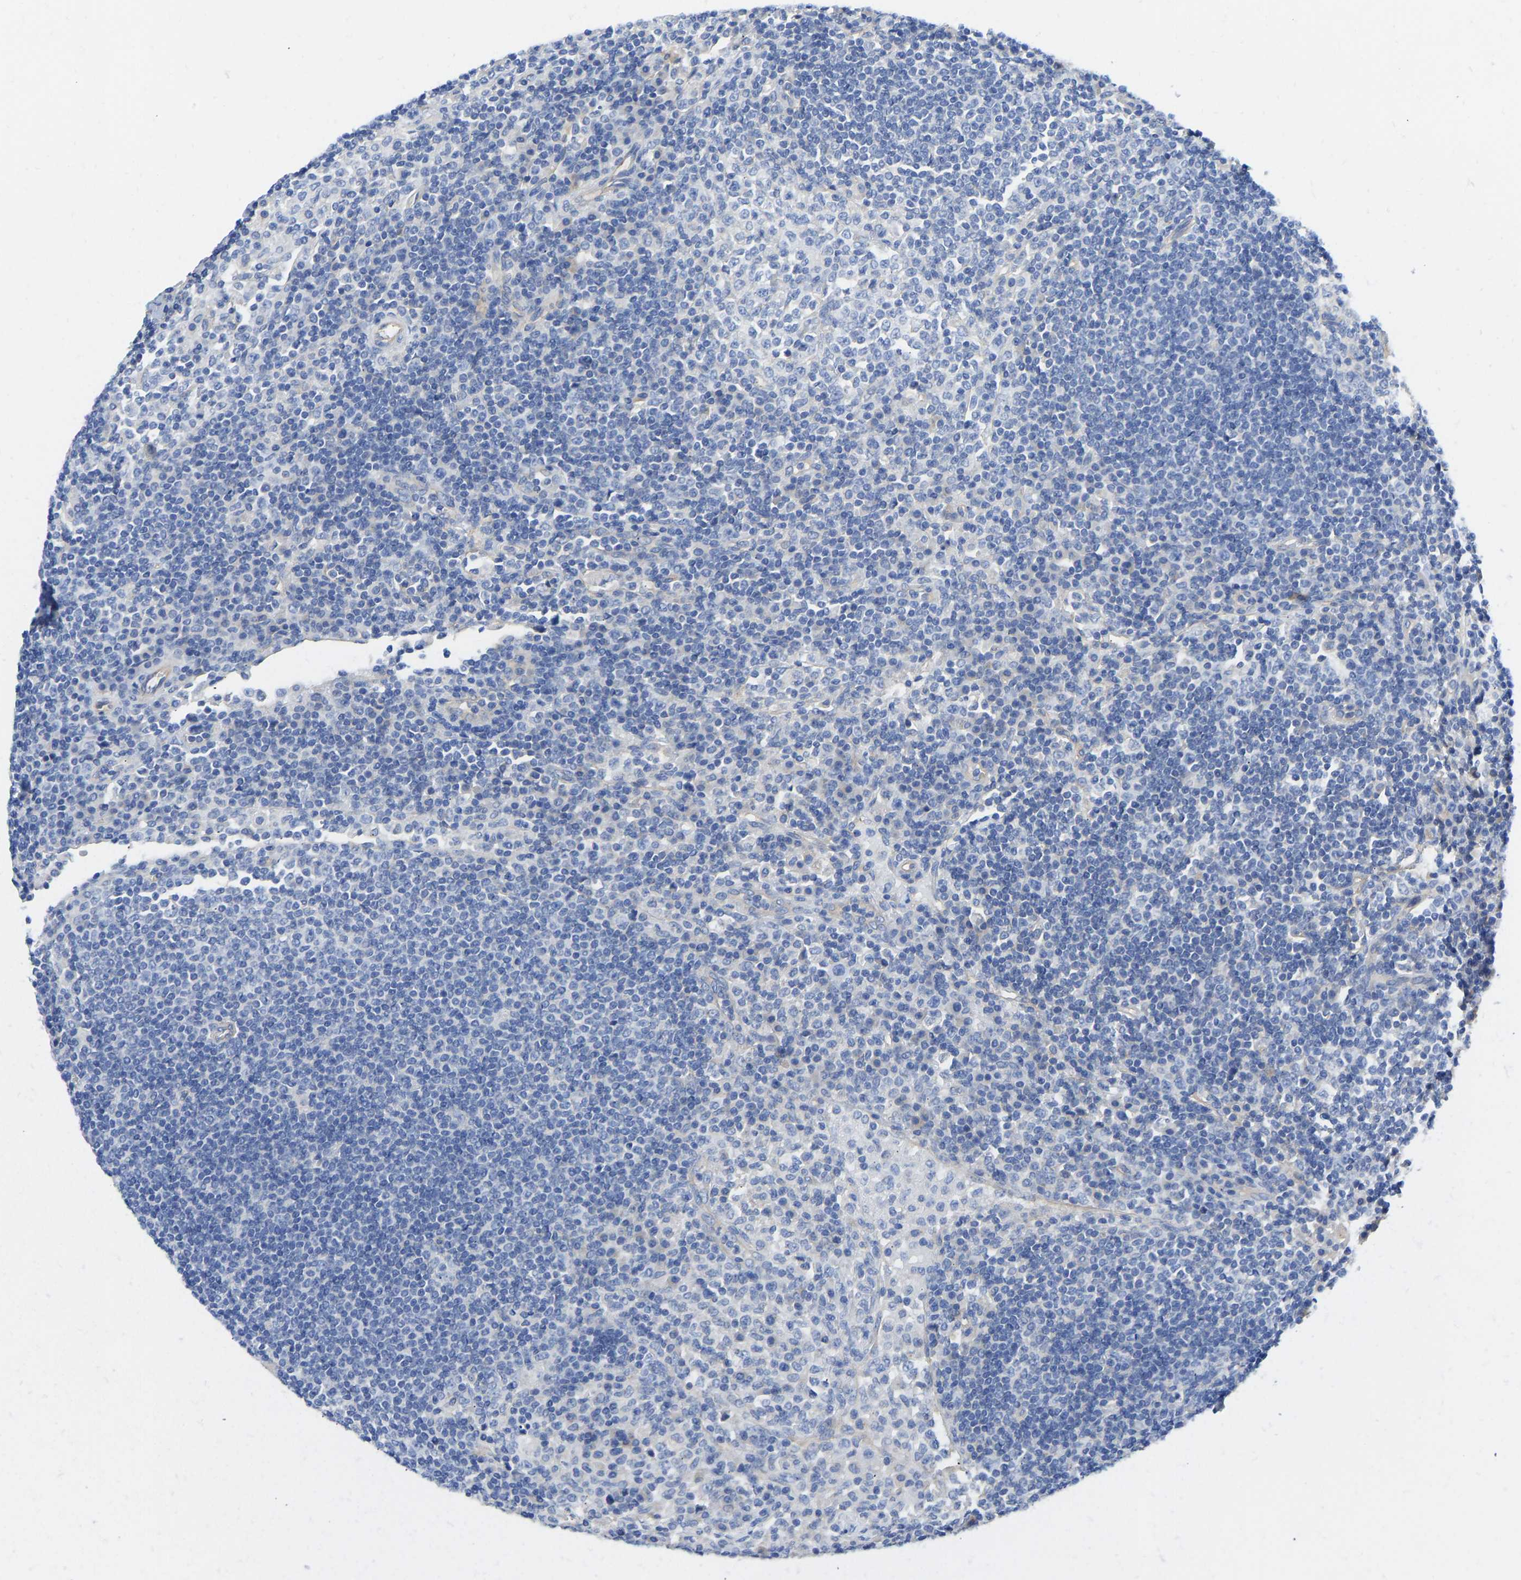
{"staining": {"intensity": "negative", "quantity": "none", "location": "none"}, "tissue": "lymph node", "cell_type": "Germinal center cells", "image_type": "normal", "snomed": [{"axis": "morphology", "description": "Normal tissue, NOS"}, {"axis": "topography", "description": "Lymph node"}], "caption": "DAB (3,3'-diaminobenzidine) immunohistochemical staining of normal lymph node displays no significant expression in germinal center cells. (Brightfield microscopy of DAB immunohistochemistry at high magnification).", "gene": "CHAD", "patient": {"sex": "female", "age": 53}}